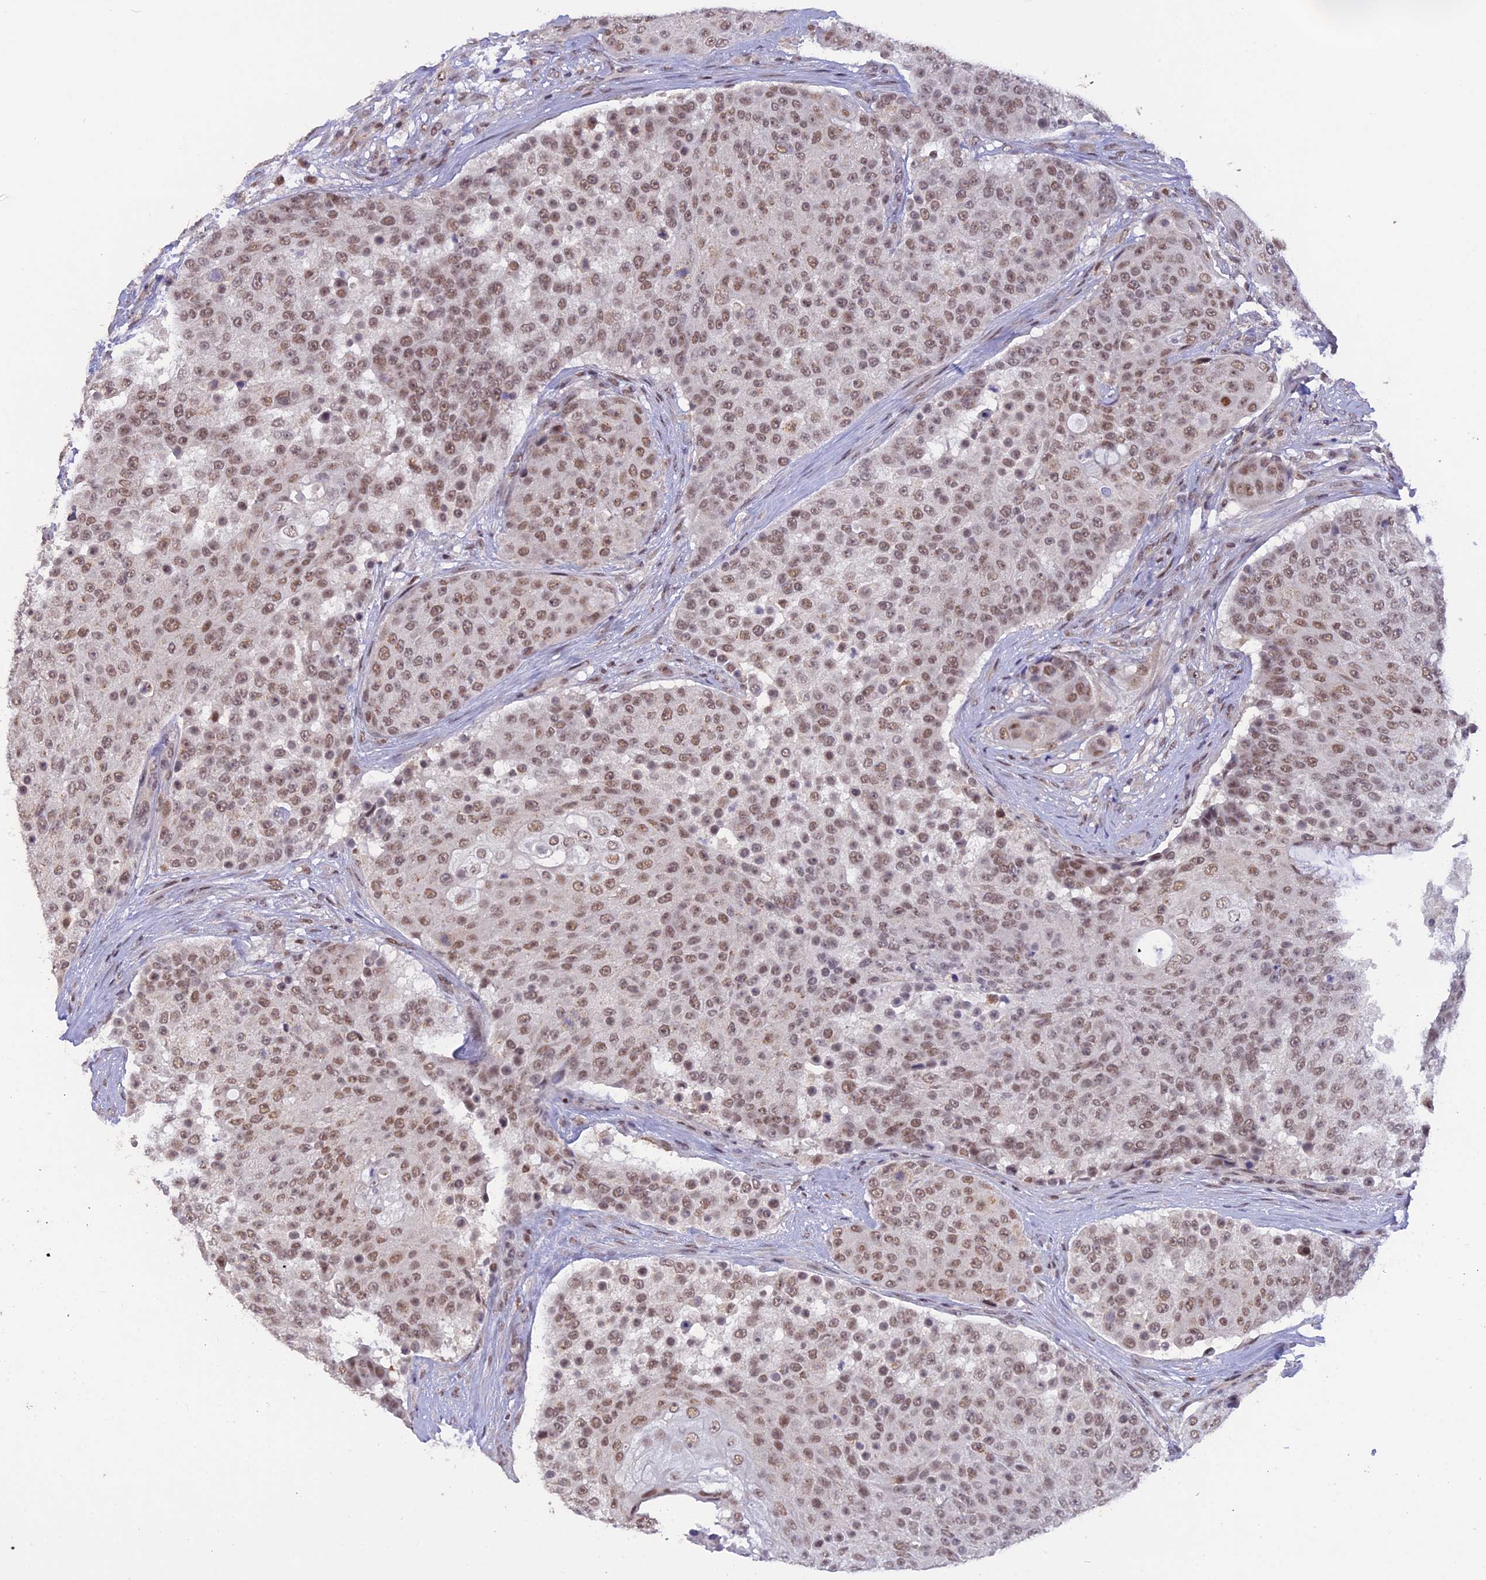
{"staining": {"intensity": "moderate", "quantity": ">75%", "location": "nuclear"}, "tissue": "urothelial cancer", "cell_type": "Tumor cells", "image_type": "cancer", "snomed": [{"axis": "morphology", "description": "Urothelial carcinoma, High grade"}, {"axis": "topography", "description": "Urinary bladder"}], "caption": "Protein staining exhibits moderate nuclear expression in approximately >75% of tumor cells in urothelial carcinoma (high-grade). (Stains: DAB in brown, nuclei in blue, Microscopy: brightfield microscopy at high magnification).", "gene": "POLR2C", "patient": {"sex": "female", "age": 63}}